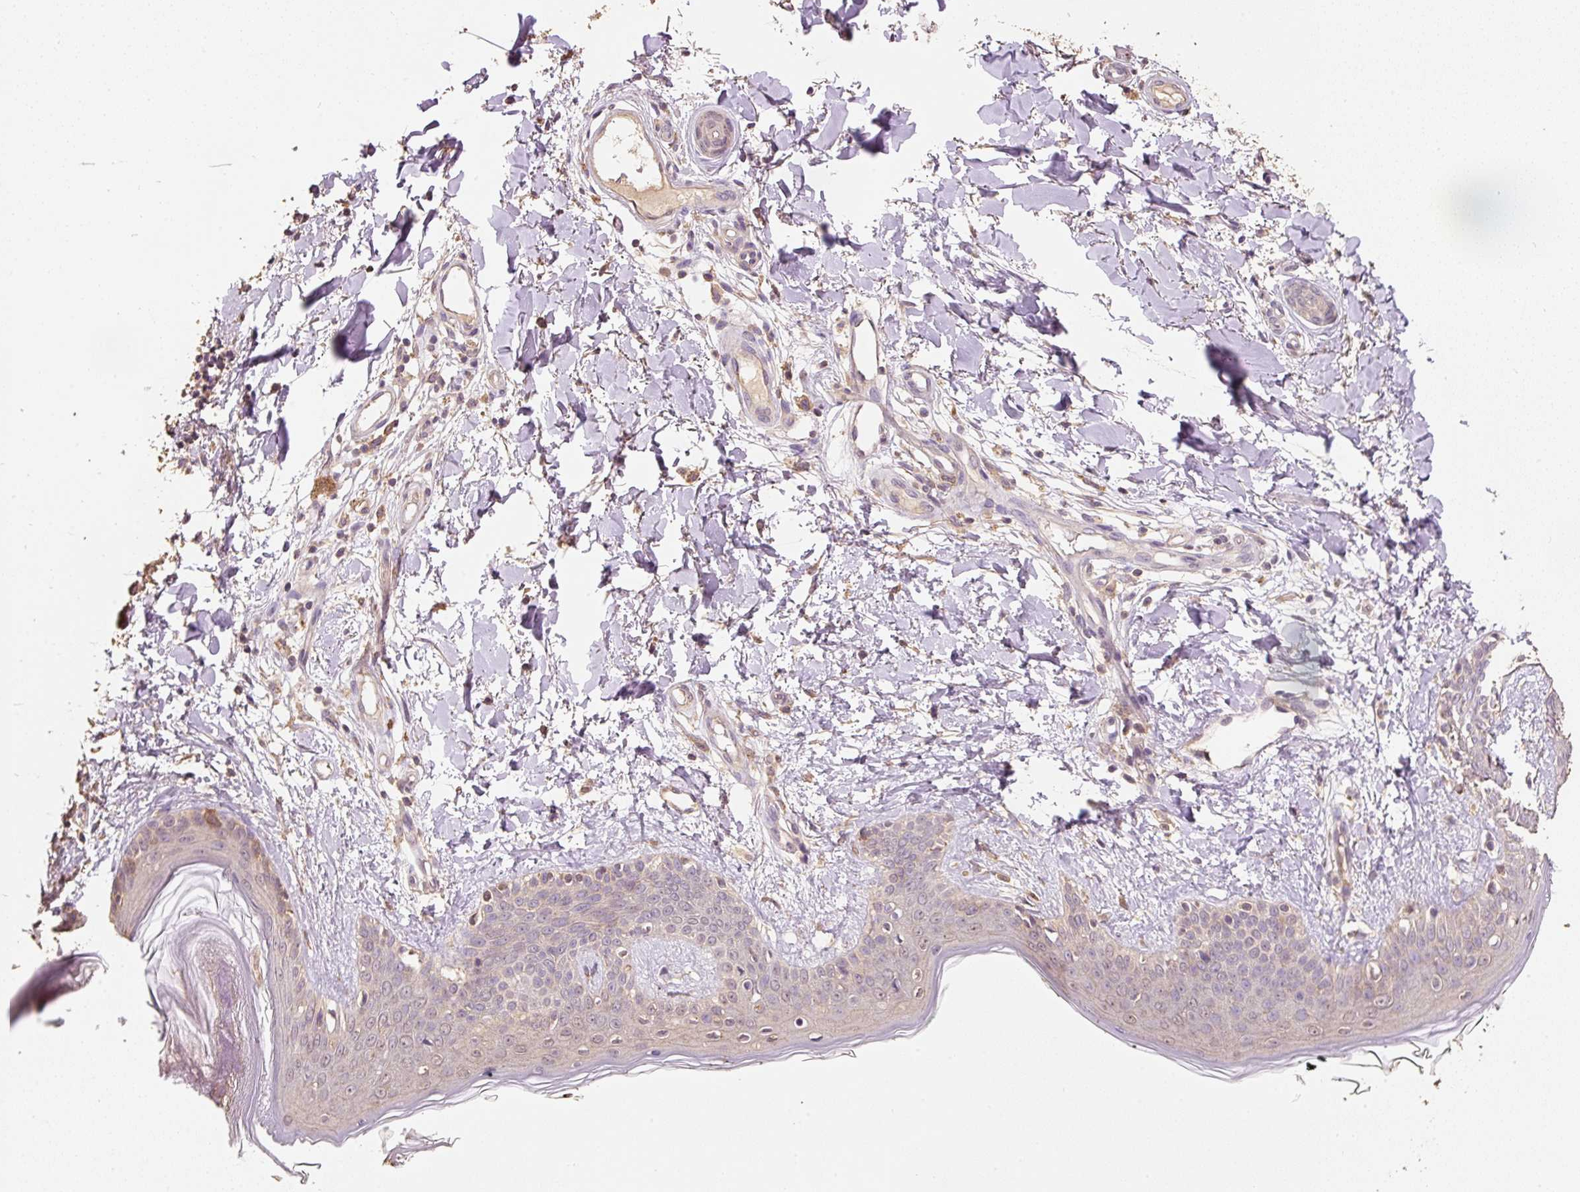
{"staining": {"intensity": "weak", "quantity": "25%-75%", "location": "cytoplasmic/membranous"}, "tissue": "skin", "cell_type": "Fibroblasts", "image_type": "normal", "snomed": [{"axis": "morphology", "description": "Normal tissue, NOS"}, {"axis": "topography", "description": "Skin"}], "caption": "A brown stain highlights weak cytoplasmic/membranous positivity of a protein in fibroblasts of unremarkable skin.", "gene": "HERC2", "patient": {"sex": "female", "age": 34}}